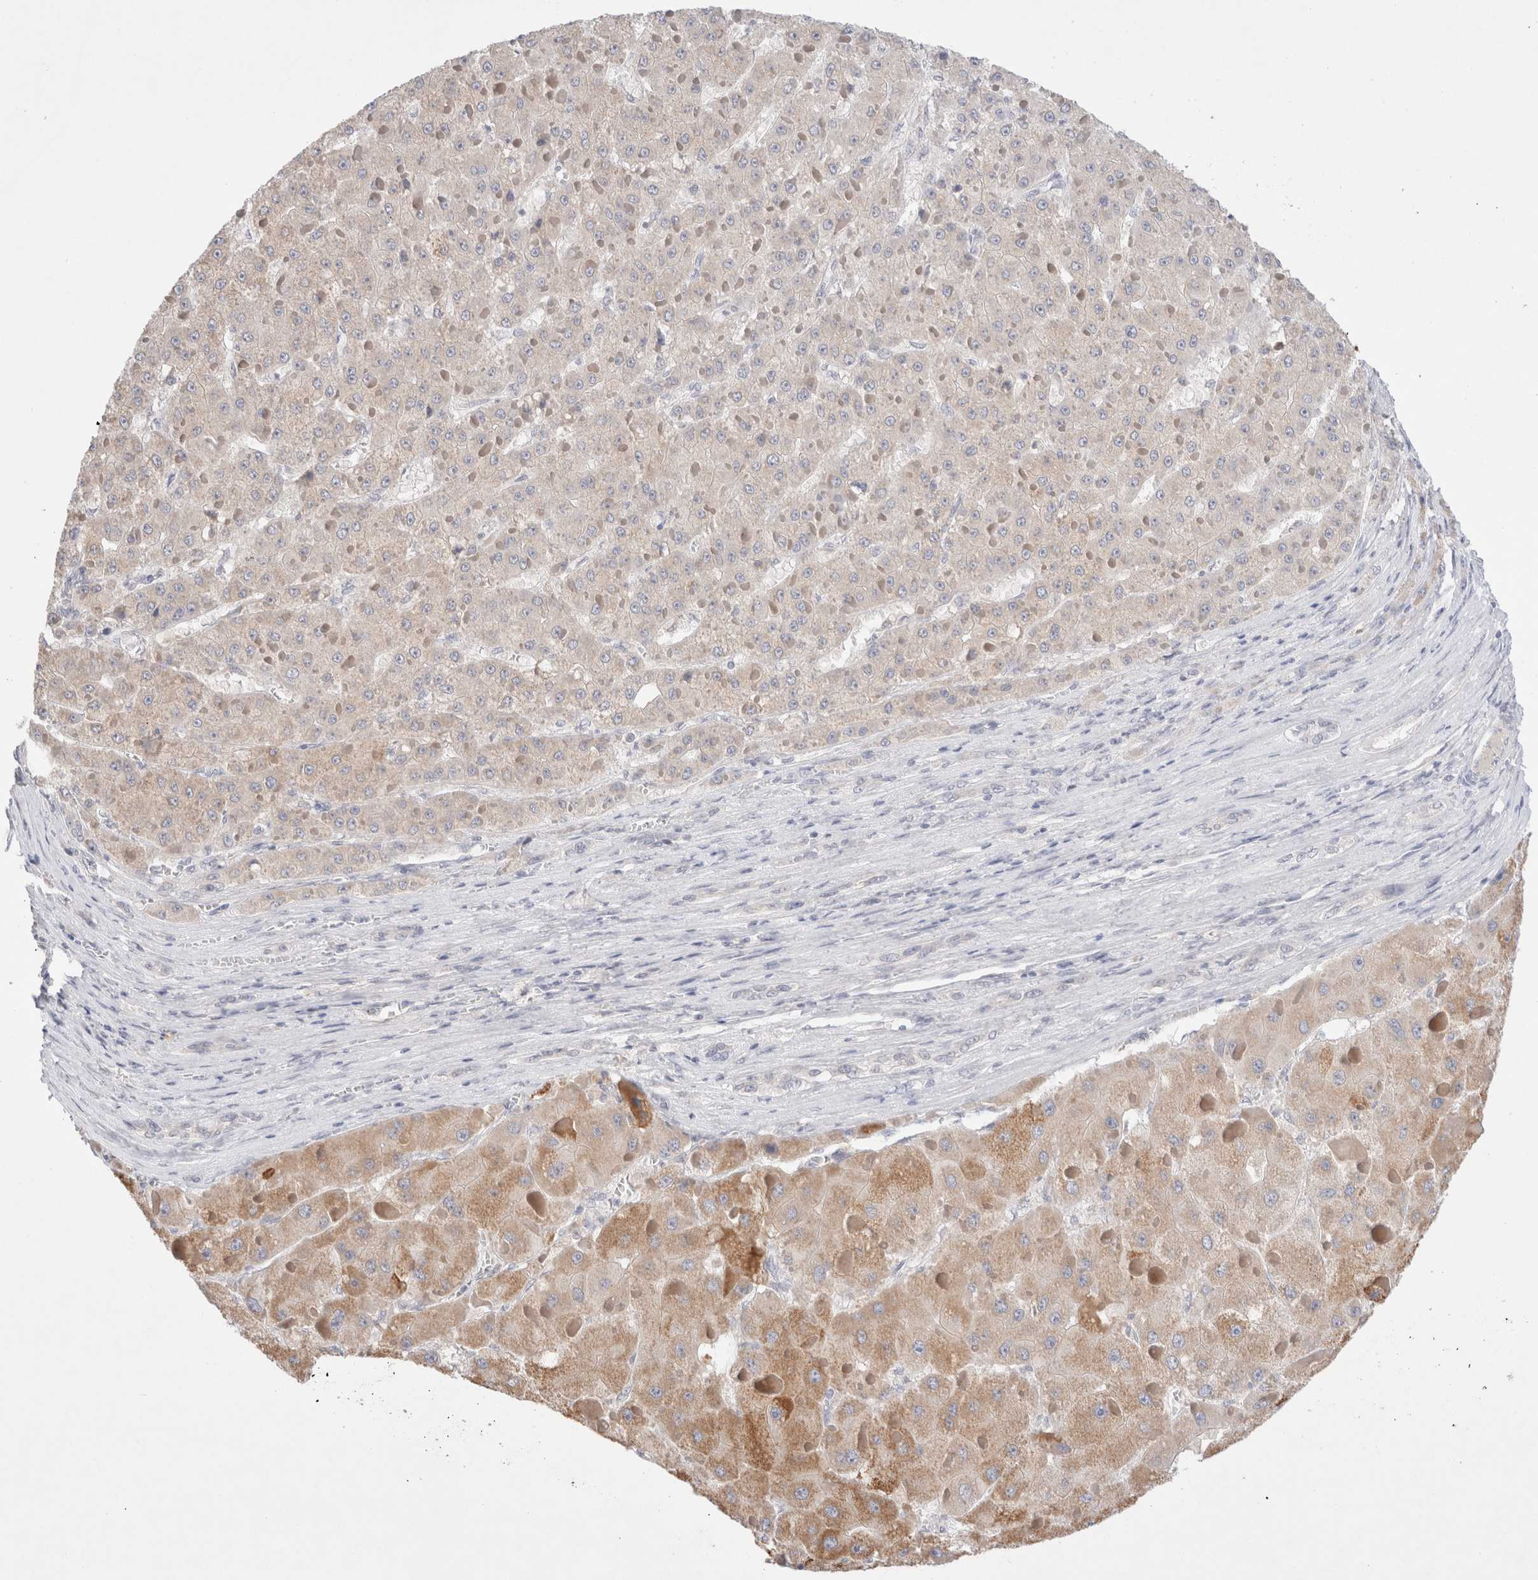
{"staining": {"intensity": "moderate", "quantity": "<25%", "location": "cytoplasmic/membranous"}, "tissue": "liver cancer", "cell_type": "Tumor cells", "image_type": "cancer", "snomed": [{"axis": "morphology", "description": "Carcinoma, Hepatocellular, NOS"}, {"axis": "topography", "description": "Liver"}], "caption": "Protein expression by immunohistochemistry (IHC) exhibits moderate cytoplasmic/membranous positivity in approximately <25% of tumor cells in liver cancer (hepatocellular carcinoma).", "gene": "SPATA20", "patient": {"sex": "female", "age": 73}}